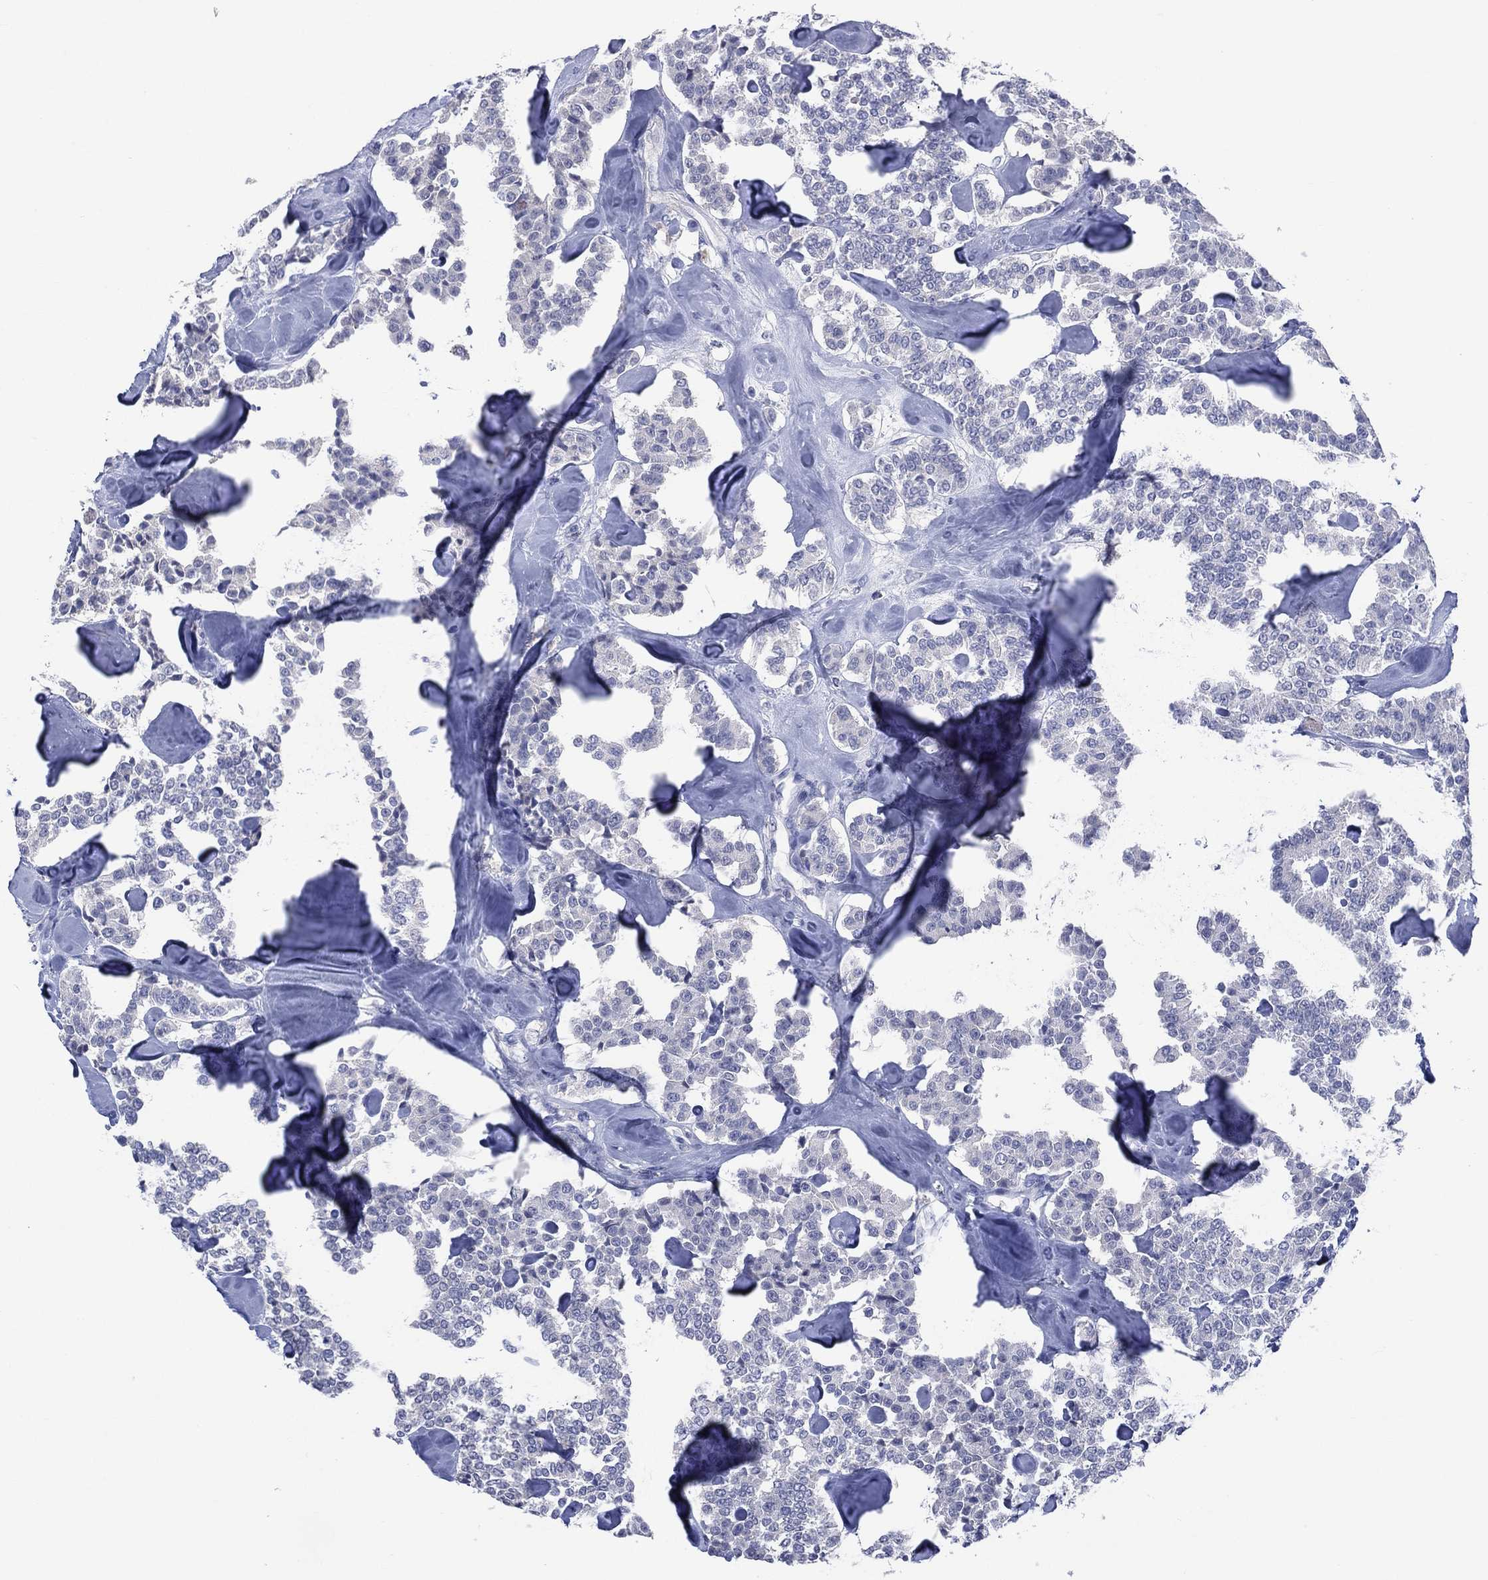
{"staining": {"intensity": "negative", "quantity": "none", "location": "none"}, "tissue": "carcinoid", "cell_type": "Tumor cells", "image_type": "cancer", "snomed": [{"axis": "morphology", "description": "Carcinoid, malignant, NOS"}, {"axis": "topography", "description": "Pancreas"}], "caption": "This is a histopathology image of immunohistochemistry staining of carcinoid (malignant), which shows no expression in tumor cells.", "gene": "KRT35", "patient": {"sex": "male", "age": 41}}